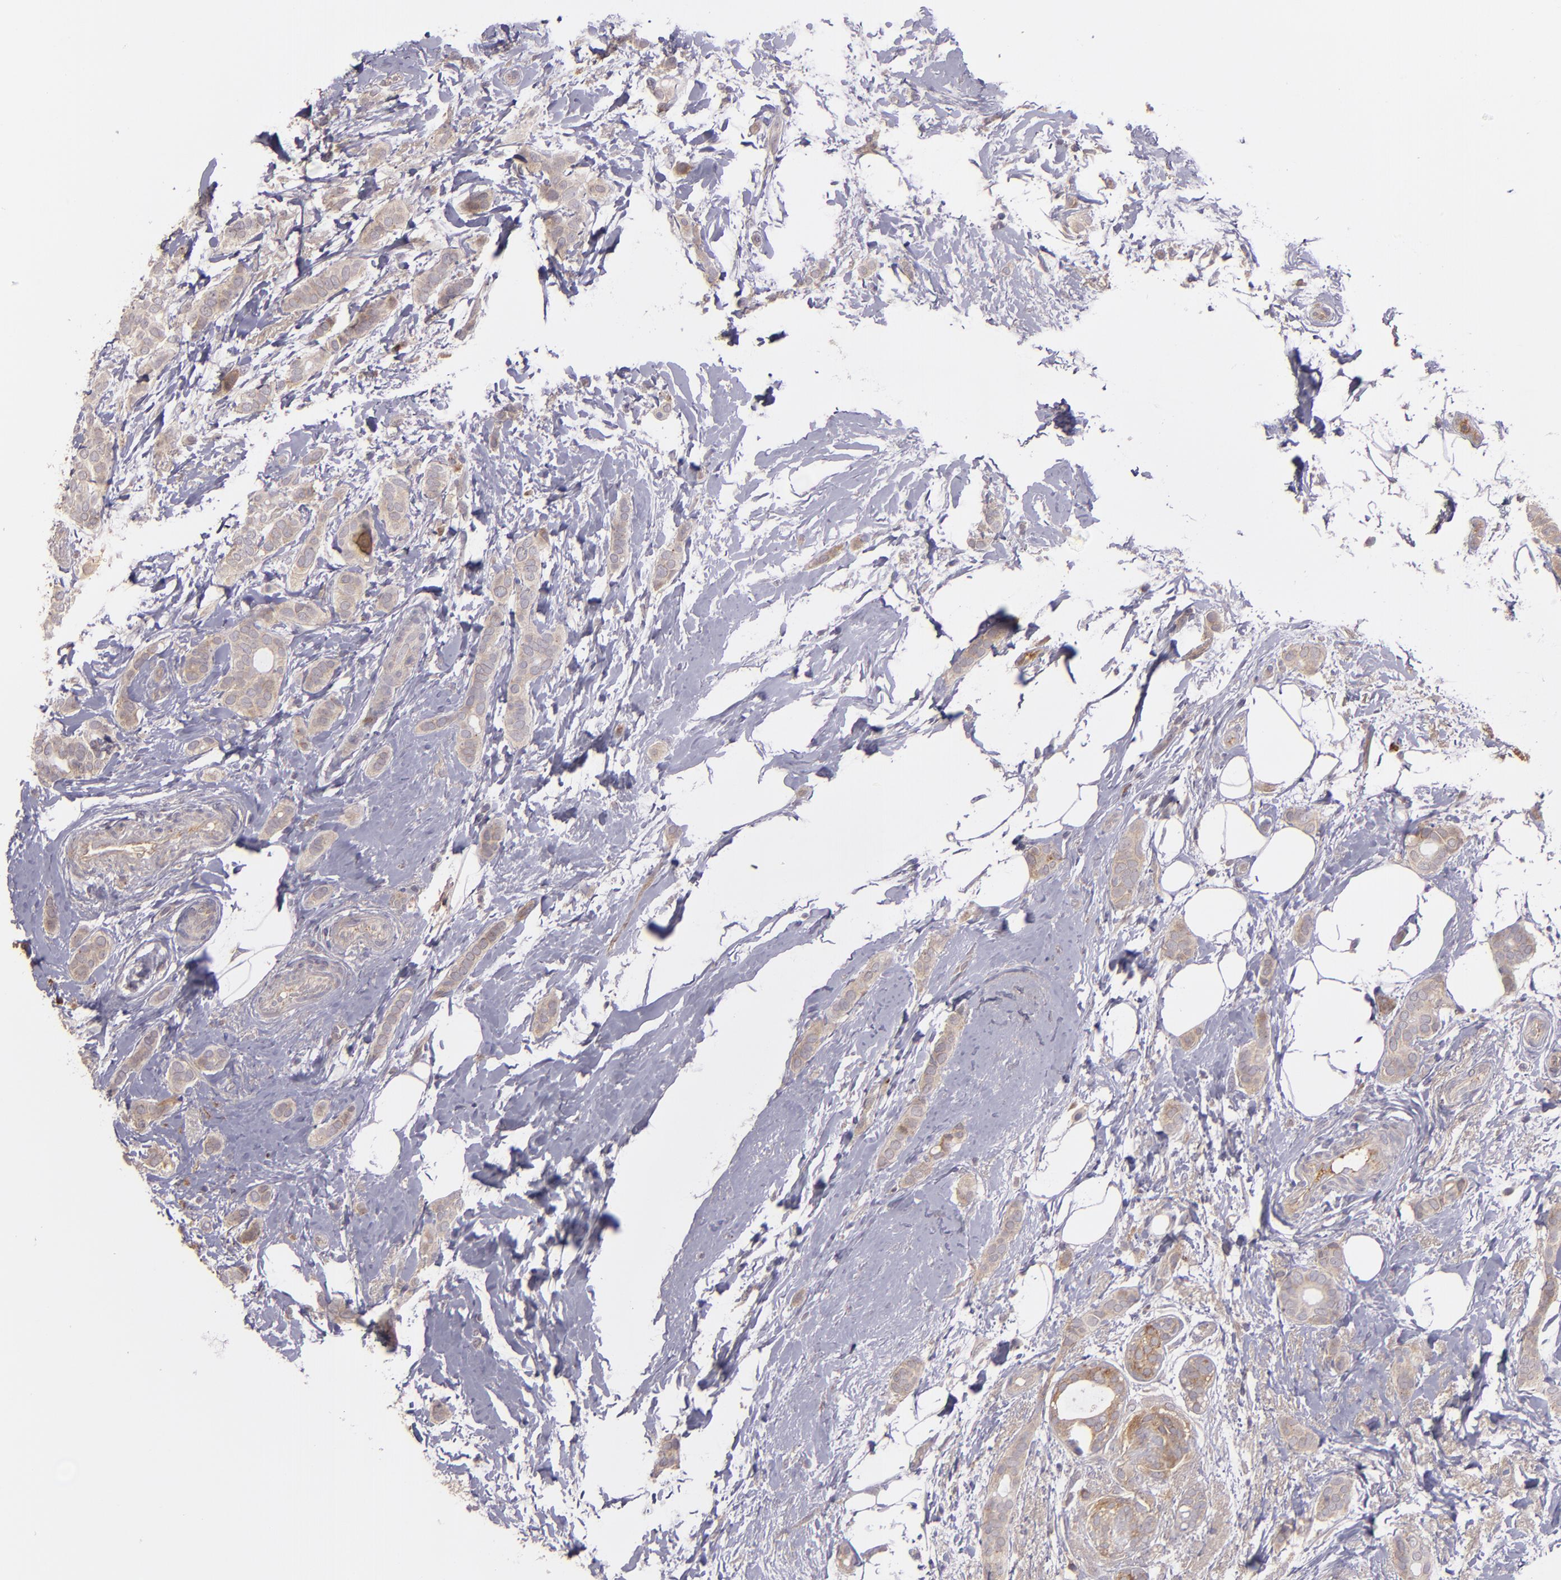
{"staining": {"intensity": "moderate", "quantity": ">75%", "location": "cytoplasmic/membranous"}, "tissue": "breast cancer", "cell_type": "Tumor cells", "image_type": "cancer", "snomed": [{"axis": "morphology", "description": "Duct carcinoma"}, {"axis": "topography", "description": "Breast"}], "caption": "This is a micrograph of IHC staining of breast cancer (intraductal carcinoma), which shows moderate staining in the cytoplasmic/membranous of tumor cells.", "gene": "ECE1", "patient": {"sex": "female", "age": 54}}